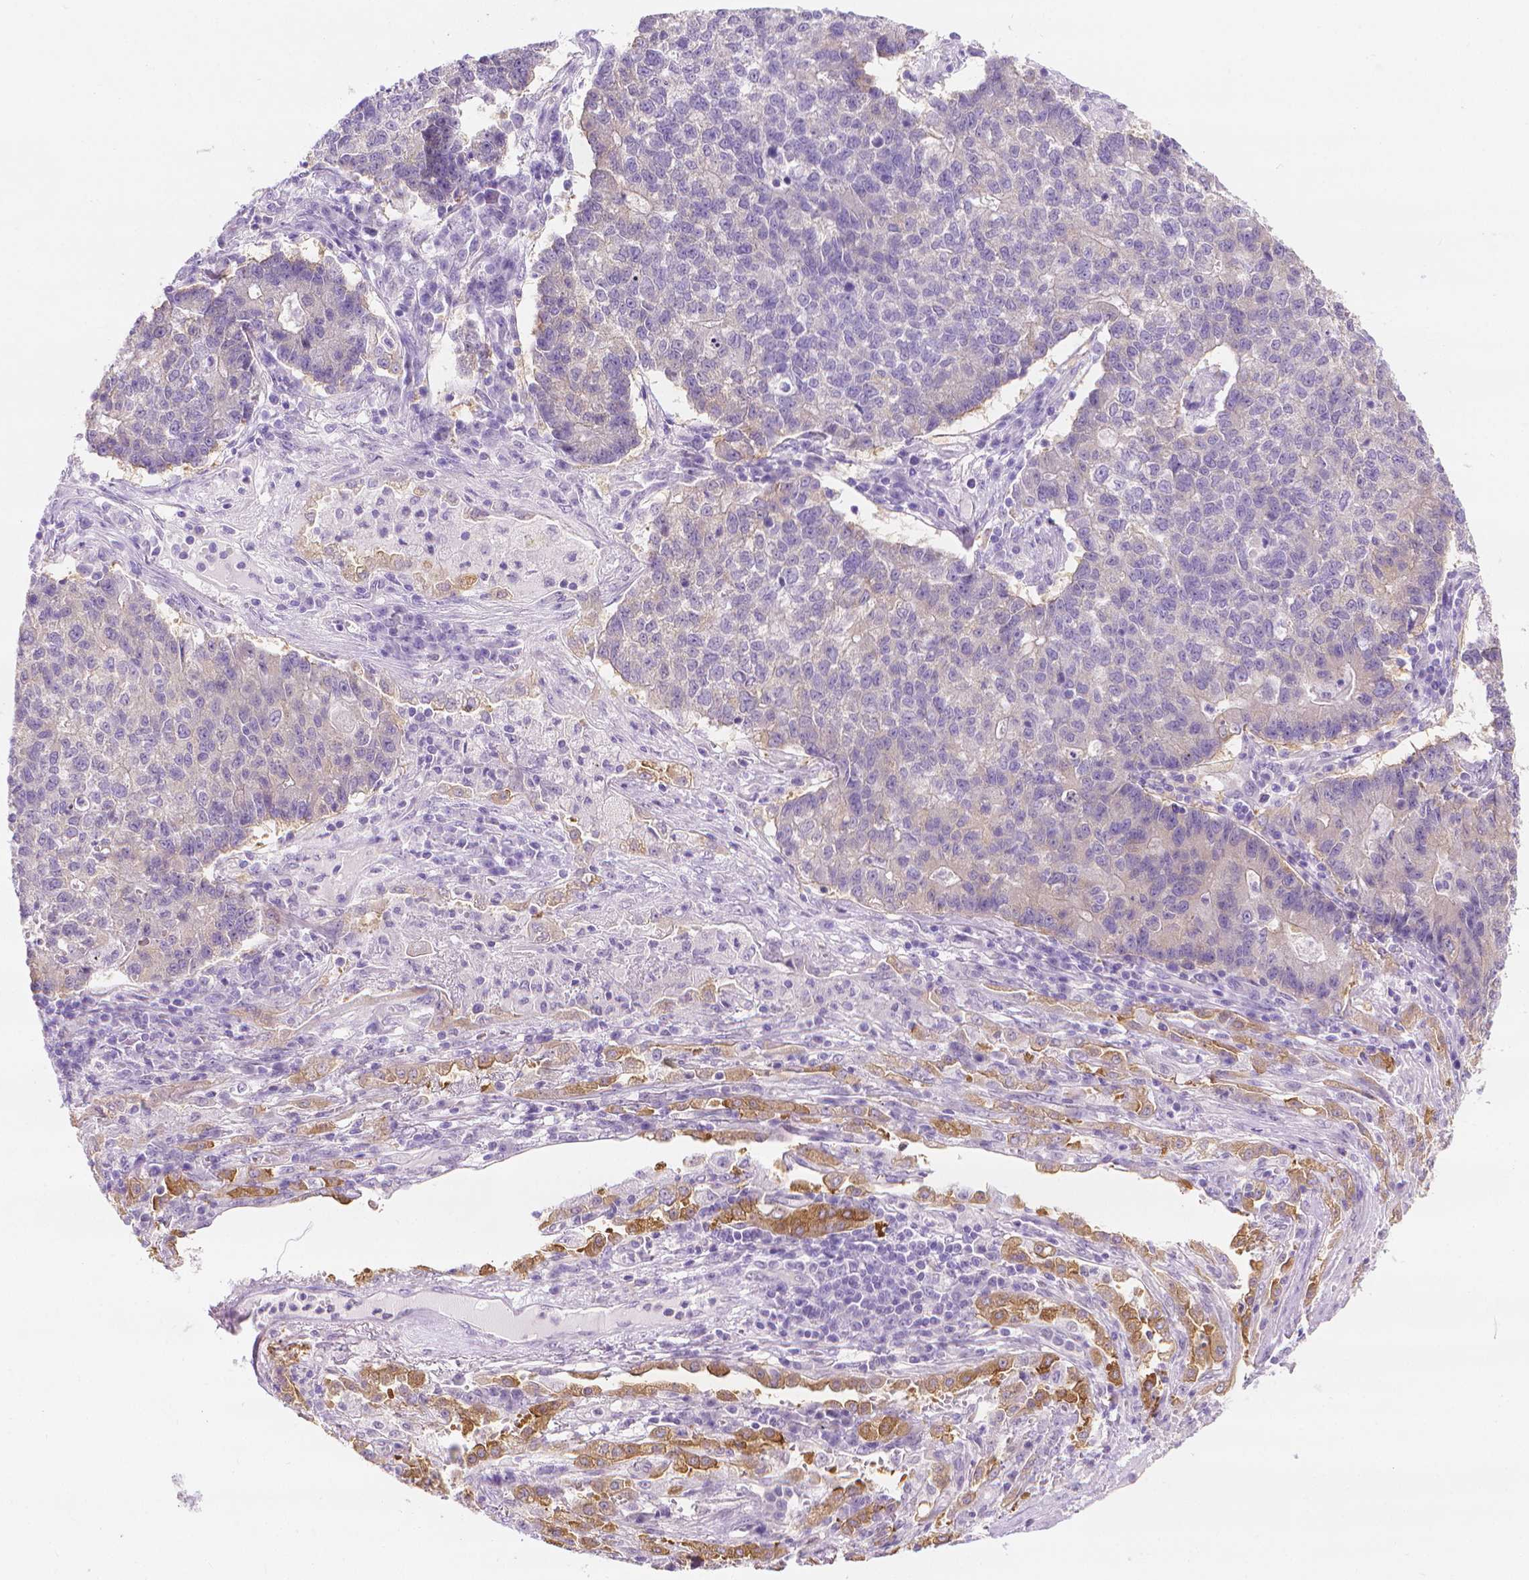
{"staining": {"intensity": "negative", "quantity": "none", "location": "none"}, "tissue": "lung cancer", "cell_type": "Tumor cells", "image_type": "cancer", "snomed": [{"axis": "morphology", "description": "Adenocarcinoma, NOS"}, {"axis": "topography", "description": "Lung"}], "caption": "An immunohistochemistry (IHC) photomicrograph of lung cancer (adenocarcinoma) is shown. There is no staining in tumor cells of lung cancer (adenocarcinoma).", "gene": "FASN", "patient": {"sex": "male", "age": 57}}